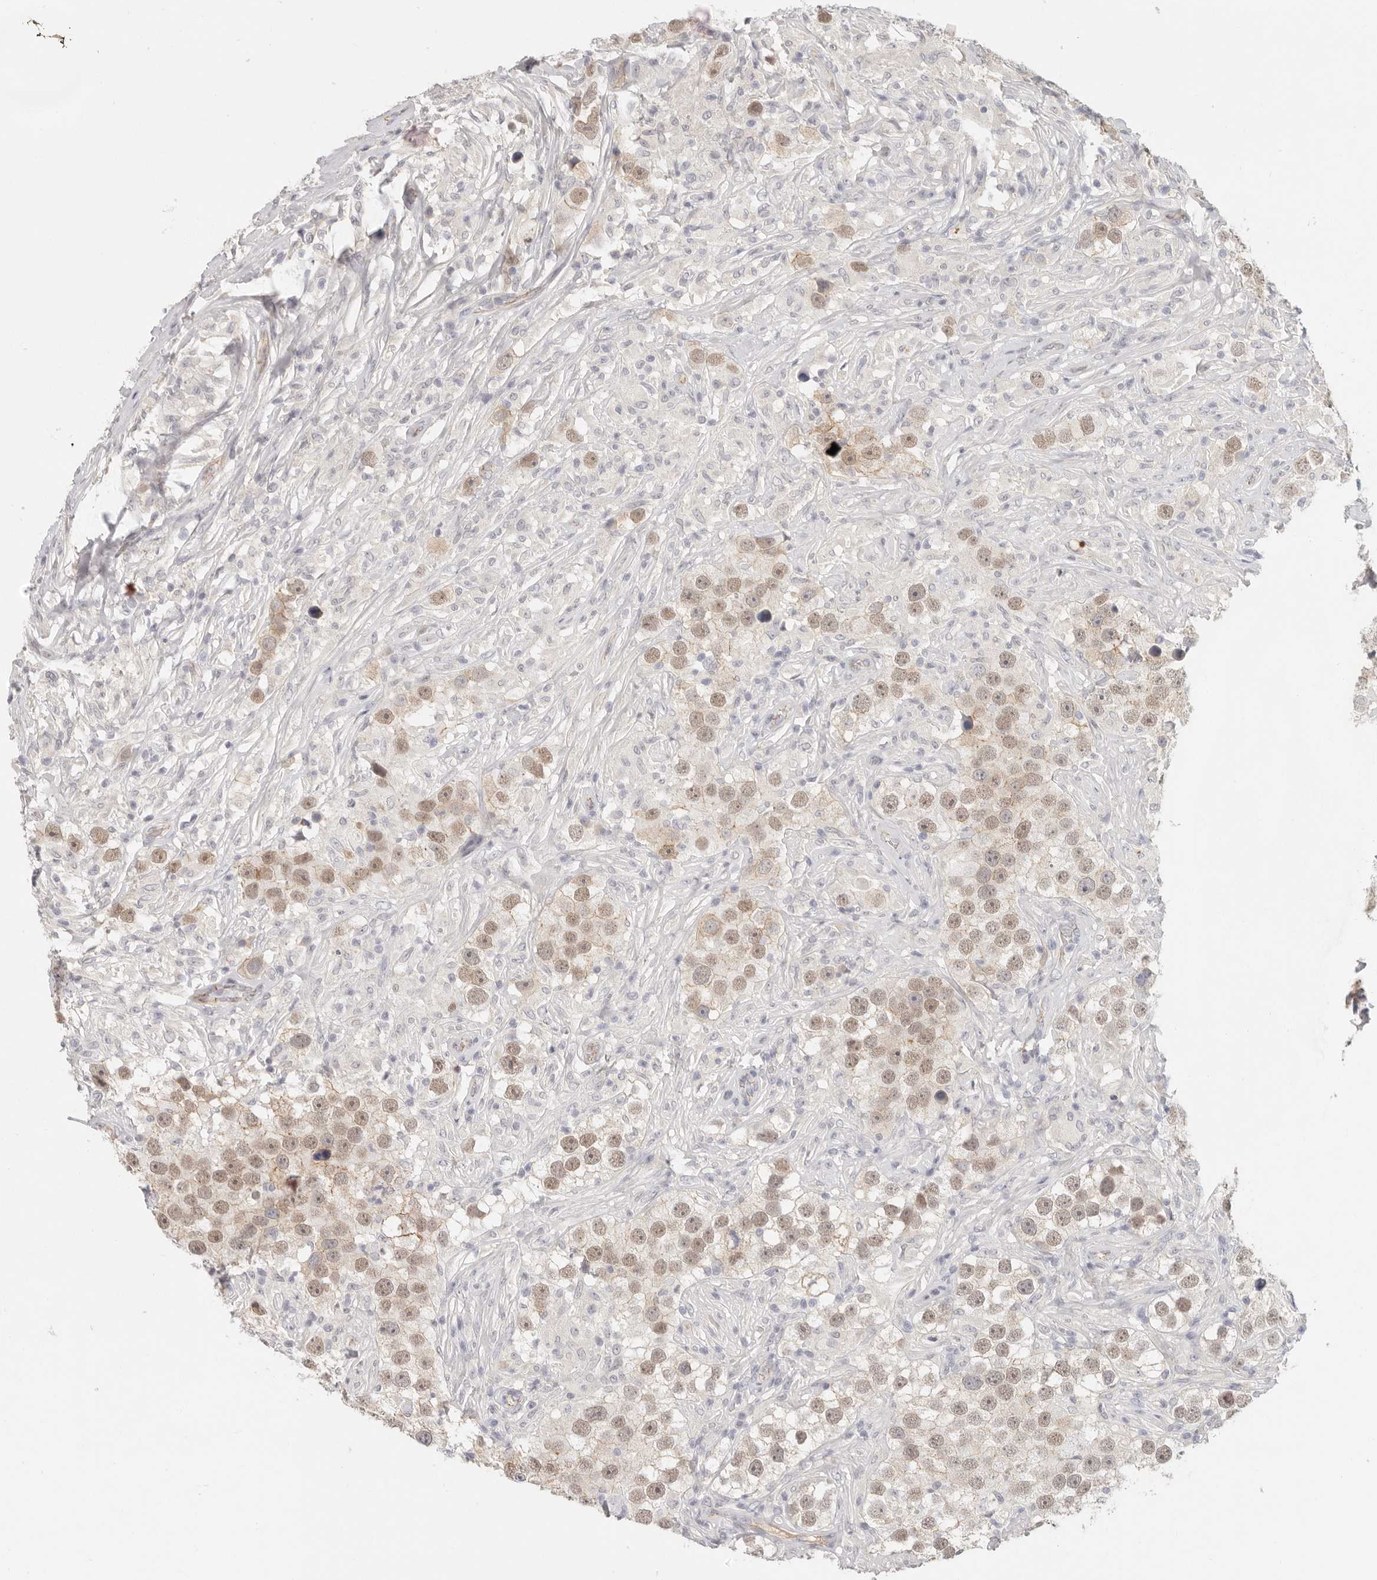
{"staining": {"intensity": "weak", "quantity": ">75%", "location": "nuclear"}, "tissue": "testis cancer", "cell_type": "Tumor cells", "image_type": "cancer", "snomed": [{"axis": "morphology", "description": "Seminoma, NOS"}, {"axis": "topography", "description": "Testis"}], "caption": "Immunohistochemistry staining of testis cancer, which reveals low levels of weak nuclear positivity in approximately >75% of tumor cells indicating weak nuclear protein staining. The staining was performed using DAB (brown) for protein detection and nuclei were counterstained in hematoxylin (blue).", "gene": "ANXA9", "patient": {"sex": "male", "age": 49}}